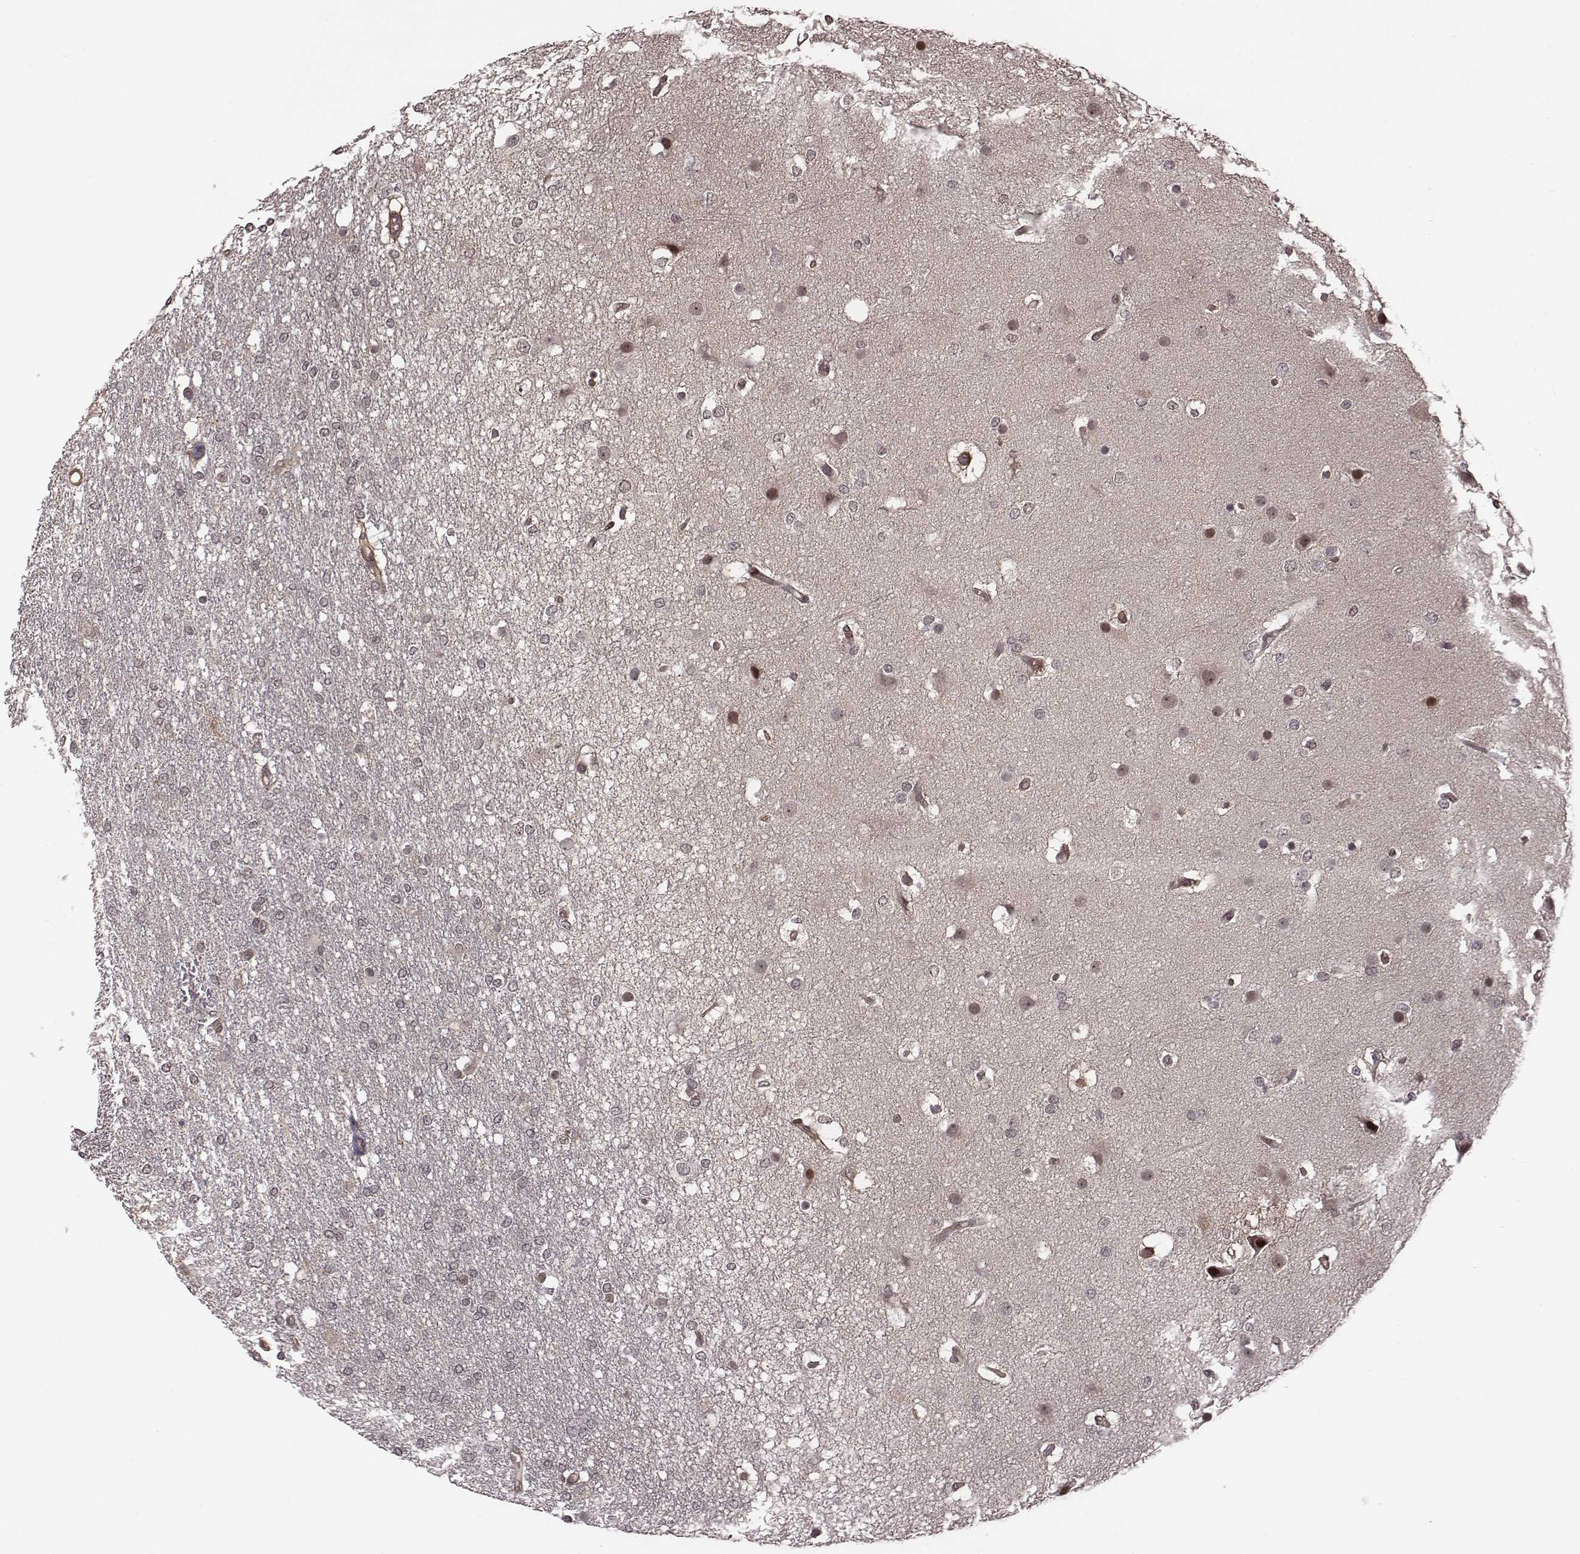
{"staining": {"intensity": "negative", "quantity": "none", "location": "none"}, "tissue": "glioma", "cell_type": "Tumor cells", "image_type": "cancer", "snomed": [{"axis": "morphology", "description": "Glioma, malignant, High grade"}, {"axis": "topography", "description": "Brain"}], "caption": "This is an immunohistochemistry image of human high-grade glioma (malignant). There is no staining in tumor cells.", "gene": "RPL3", "patient": {"sex": "female", "age": 61}}